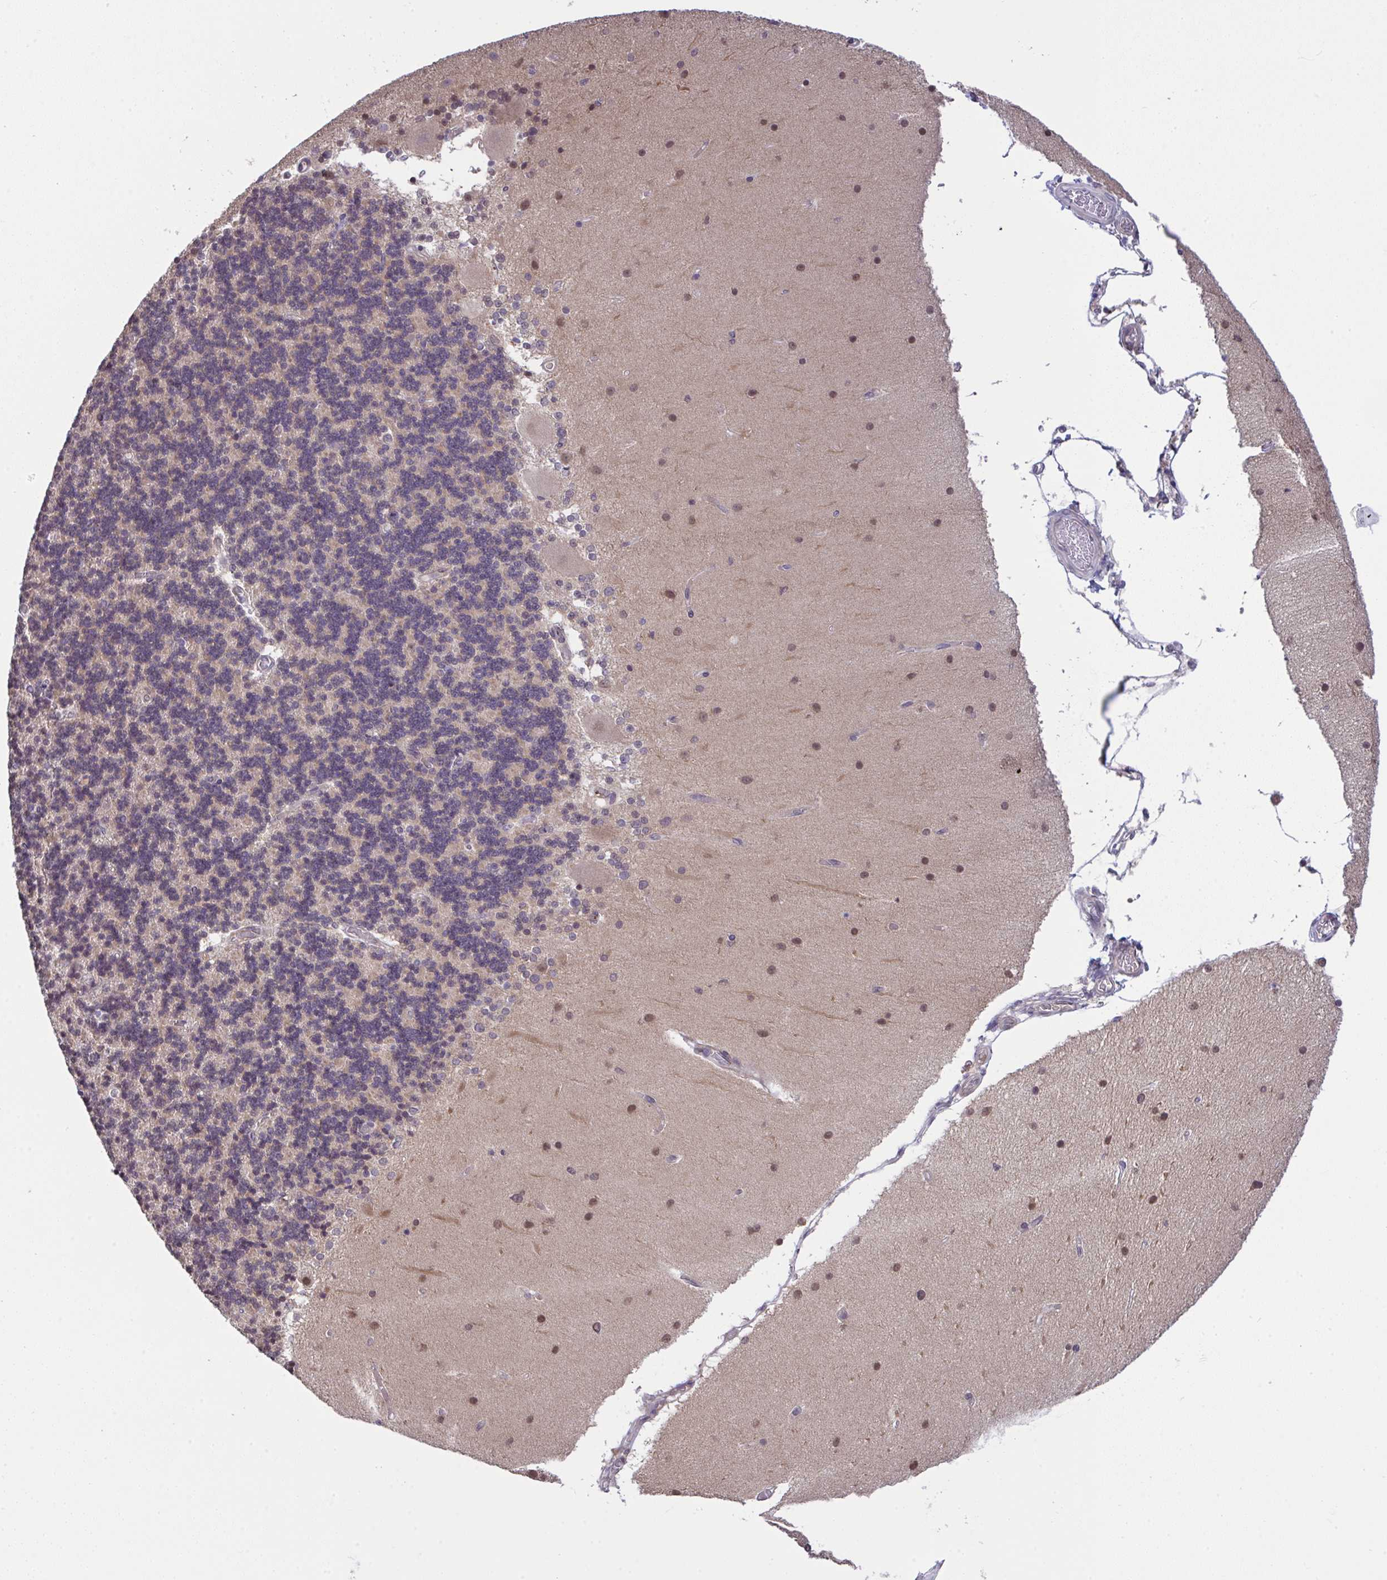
{"staining": {"intensity": "weak", "quantity": "25%-75%", "location": "cytoplasmic/membranous"}, "tissue": "cerebellum", "cell_type": "Cells in granular layer", "image_type": "normal", "snomed": [{"axis": "morphology", "description": "Normal tissue, NOS"}, {"axis": "topography", "description": "Cerebellum"}], "caption": "Immunohistochemistry (DAB) staining of normal human cerebellum reveals weak cytoplasmic/membranous protein expression in about 25%-75% of cells in granular layer. (DAB IHC, brown staining for protein, blue staining for nuclei).", "gene": "C9orf64", "patient": {"sex": "female", "age": 54}}